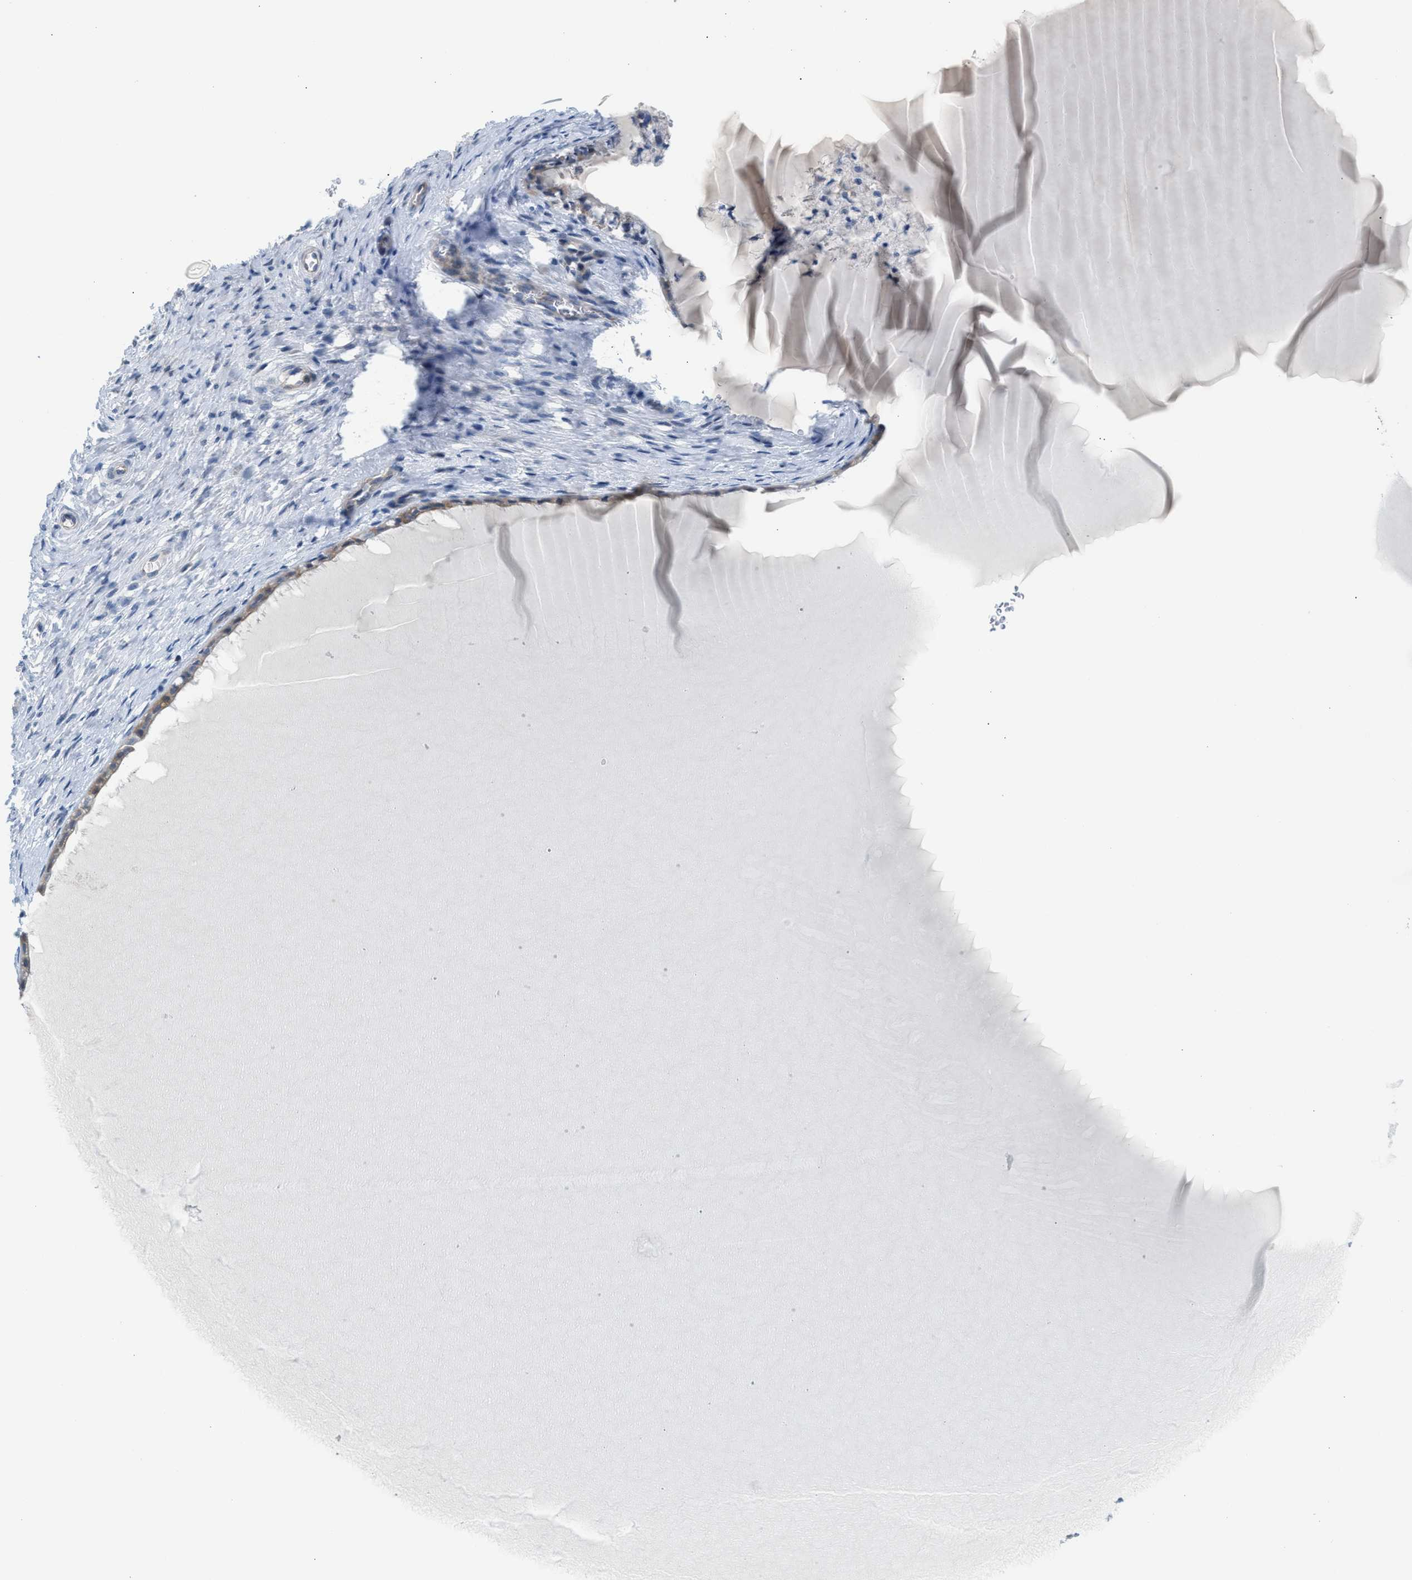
{"staining": {"intensity": "weak", "quantity": ">75%", "location": "cytoplasmic/membranous"}, "tissue": "cervix", "cell_type": "Glandular cells", "image_type": "normal", "snomed": [{"axis": "morphology", "description": "Normal tissue, NOS"}, {"axis": "topography", "description": "Cervix"}], "caption": "Brown immunohistochemical staining in normal human cervix exhibits weak cytoplasmic/membranous staining in about >75% of glandular cells. Nuclei are stained in blue.", "gene": "MPP3", "patient": {"sex": "female", "age": 55}}